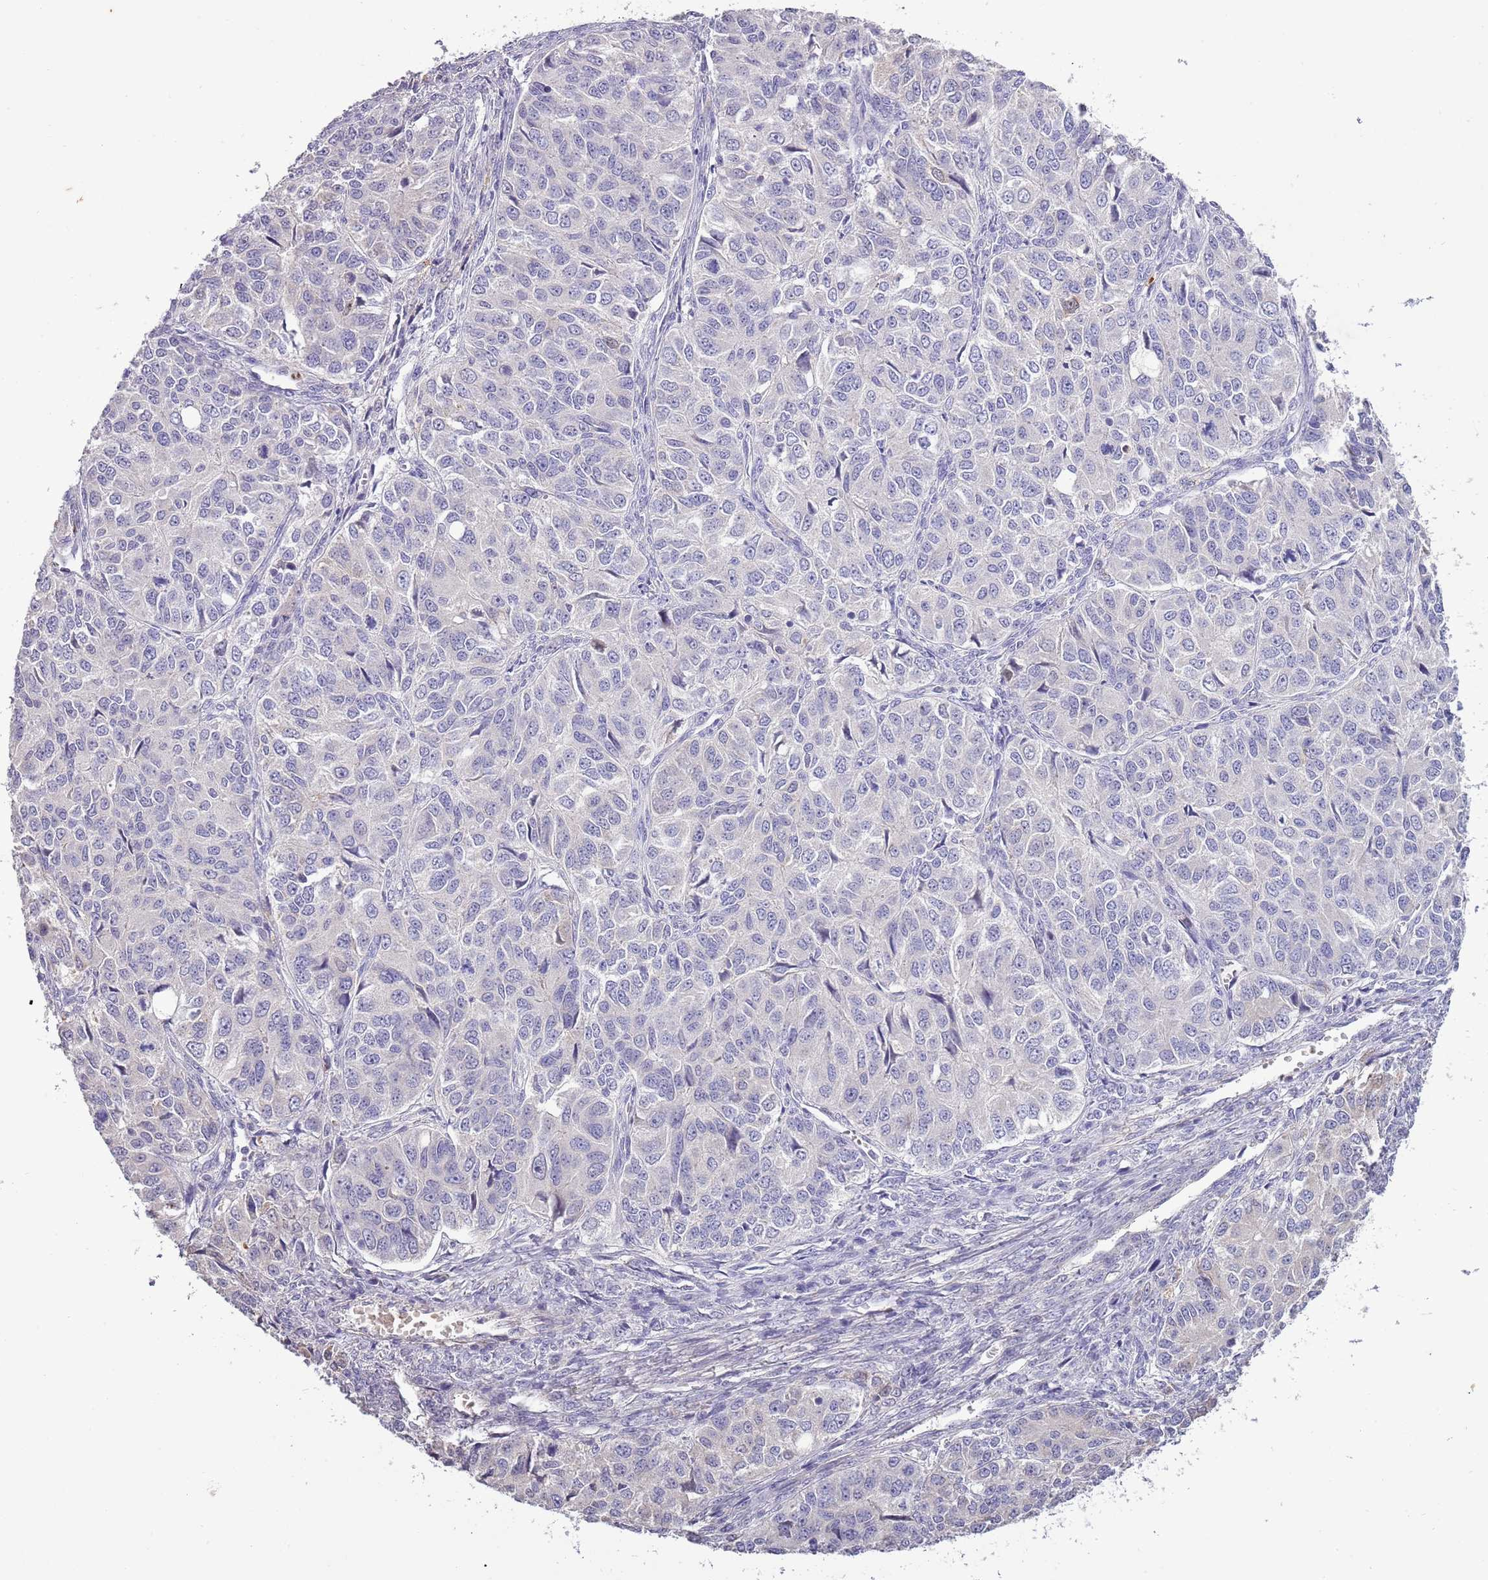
{"staining": {"intensity": "negative", "quantity": "none", "location": "none"}, "tissue": "ovarian cancer", "cell_type": "Tumor cells", "image_type": "cancer", "snomed": [{"axis": "morphology", "description": "Carcinoma, endometroid"}, {"axis": "topography", "description": "Ovary"}], "caption": "Endometroid carcinoma (ovarian) was stained to show a protein in brown. There is no significant expression in tumor cells.", "gene": "P2RY13", "patient": {"sex": "female", "age": 51}}